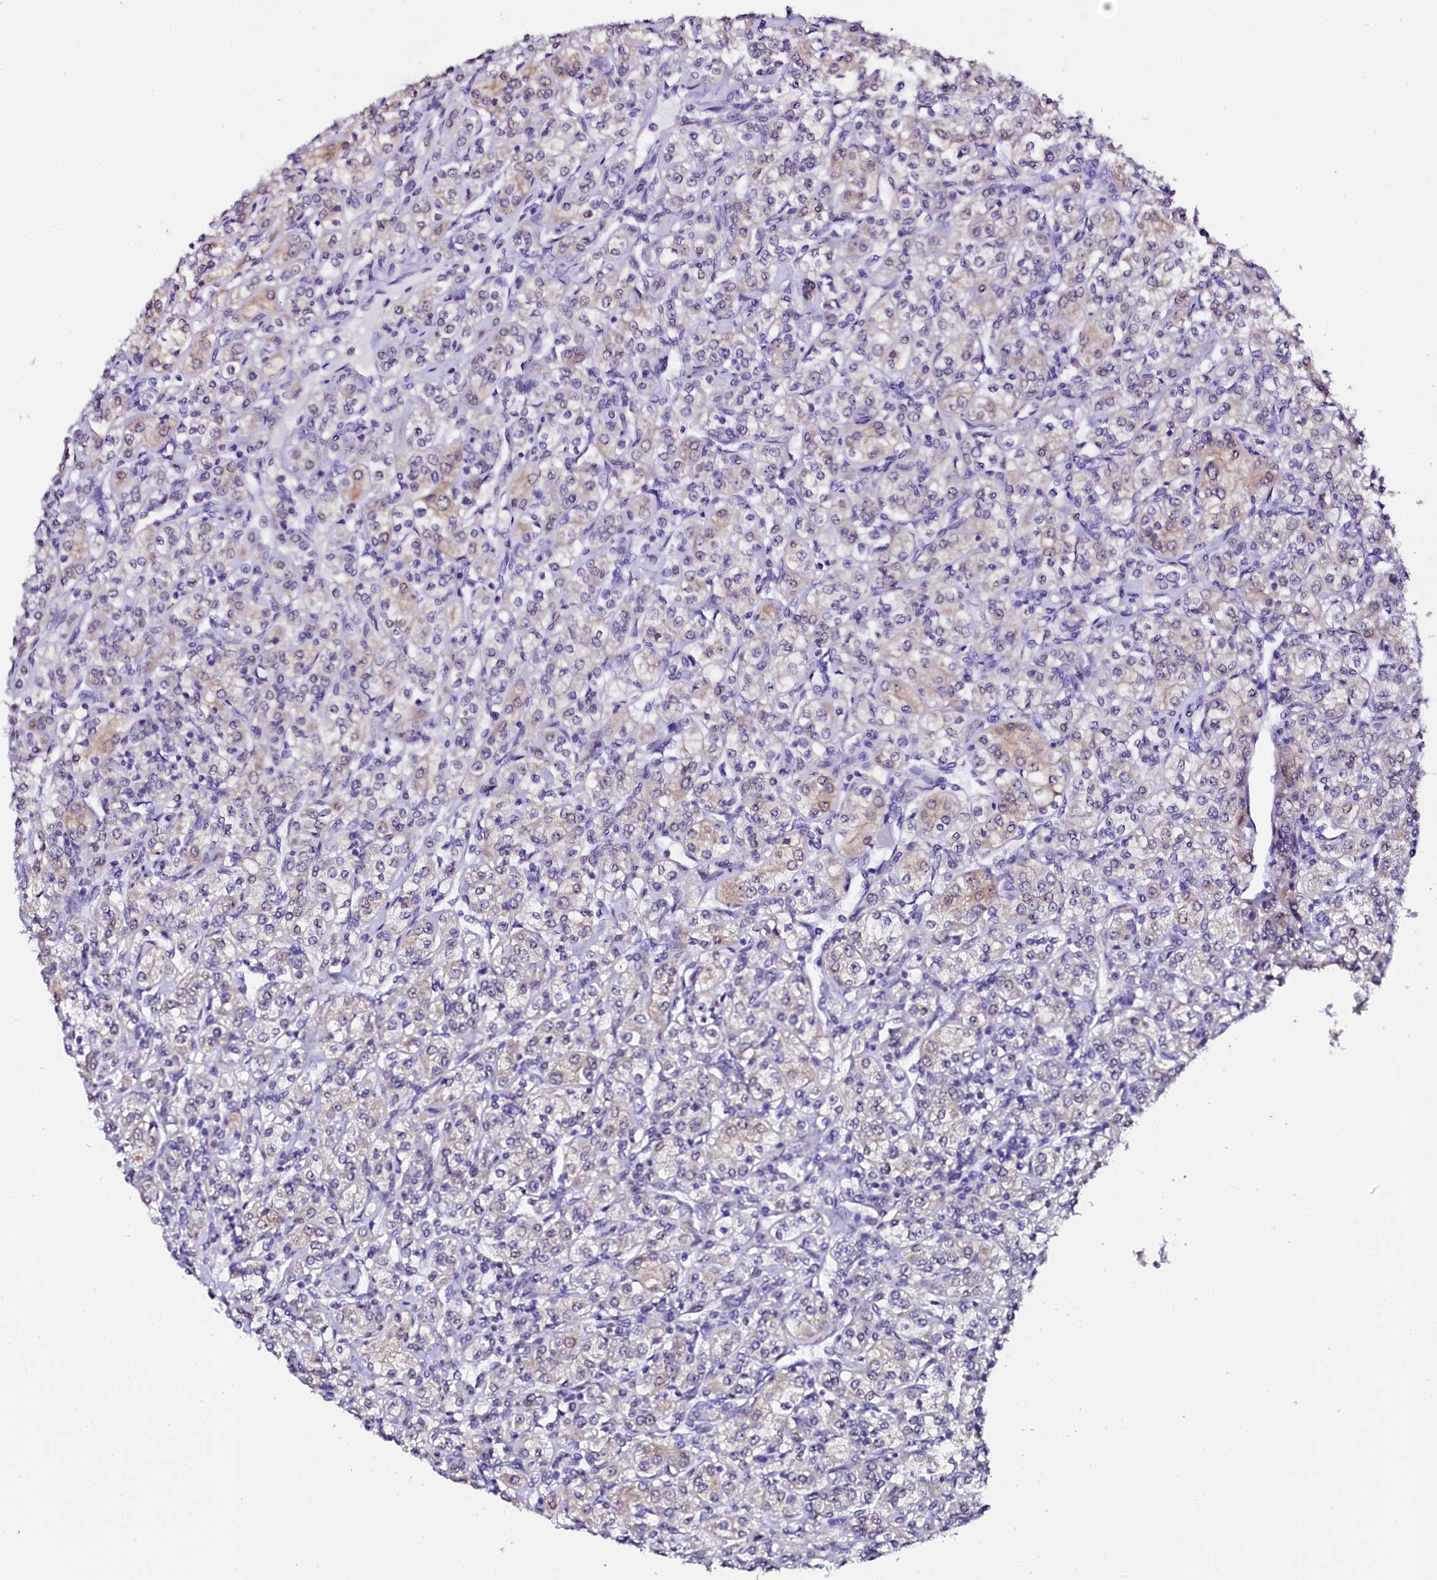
{"staining": {"intensity": "weak", "quantity": "25%-75%", "location": "cytoplasmic/membranous"}, "tissue": "renal cancer", "cell_type": "Tumor cells", "image_type": "cancer", "snomed": [{"axis": "morphology", "description": "Adenocarcinoma, NOS"}, {"axis": "topography", "description": "Kidney"}], "caption": "Renal cancer (adenocarcinoma) stained with a brown dye demonstrates weak cytoplasmic/membranous positive expression in approximately 25%-75% of tumor cells.", "gene": "SORD", "patient": {"sex": "male", "age": 77}}